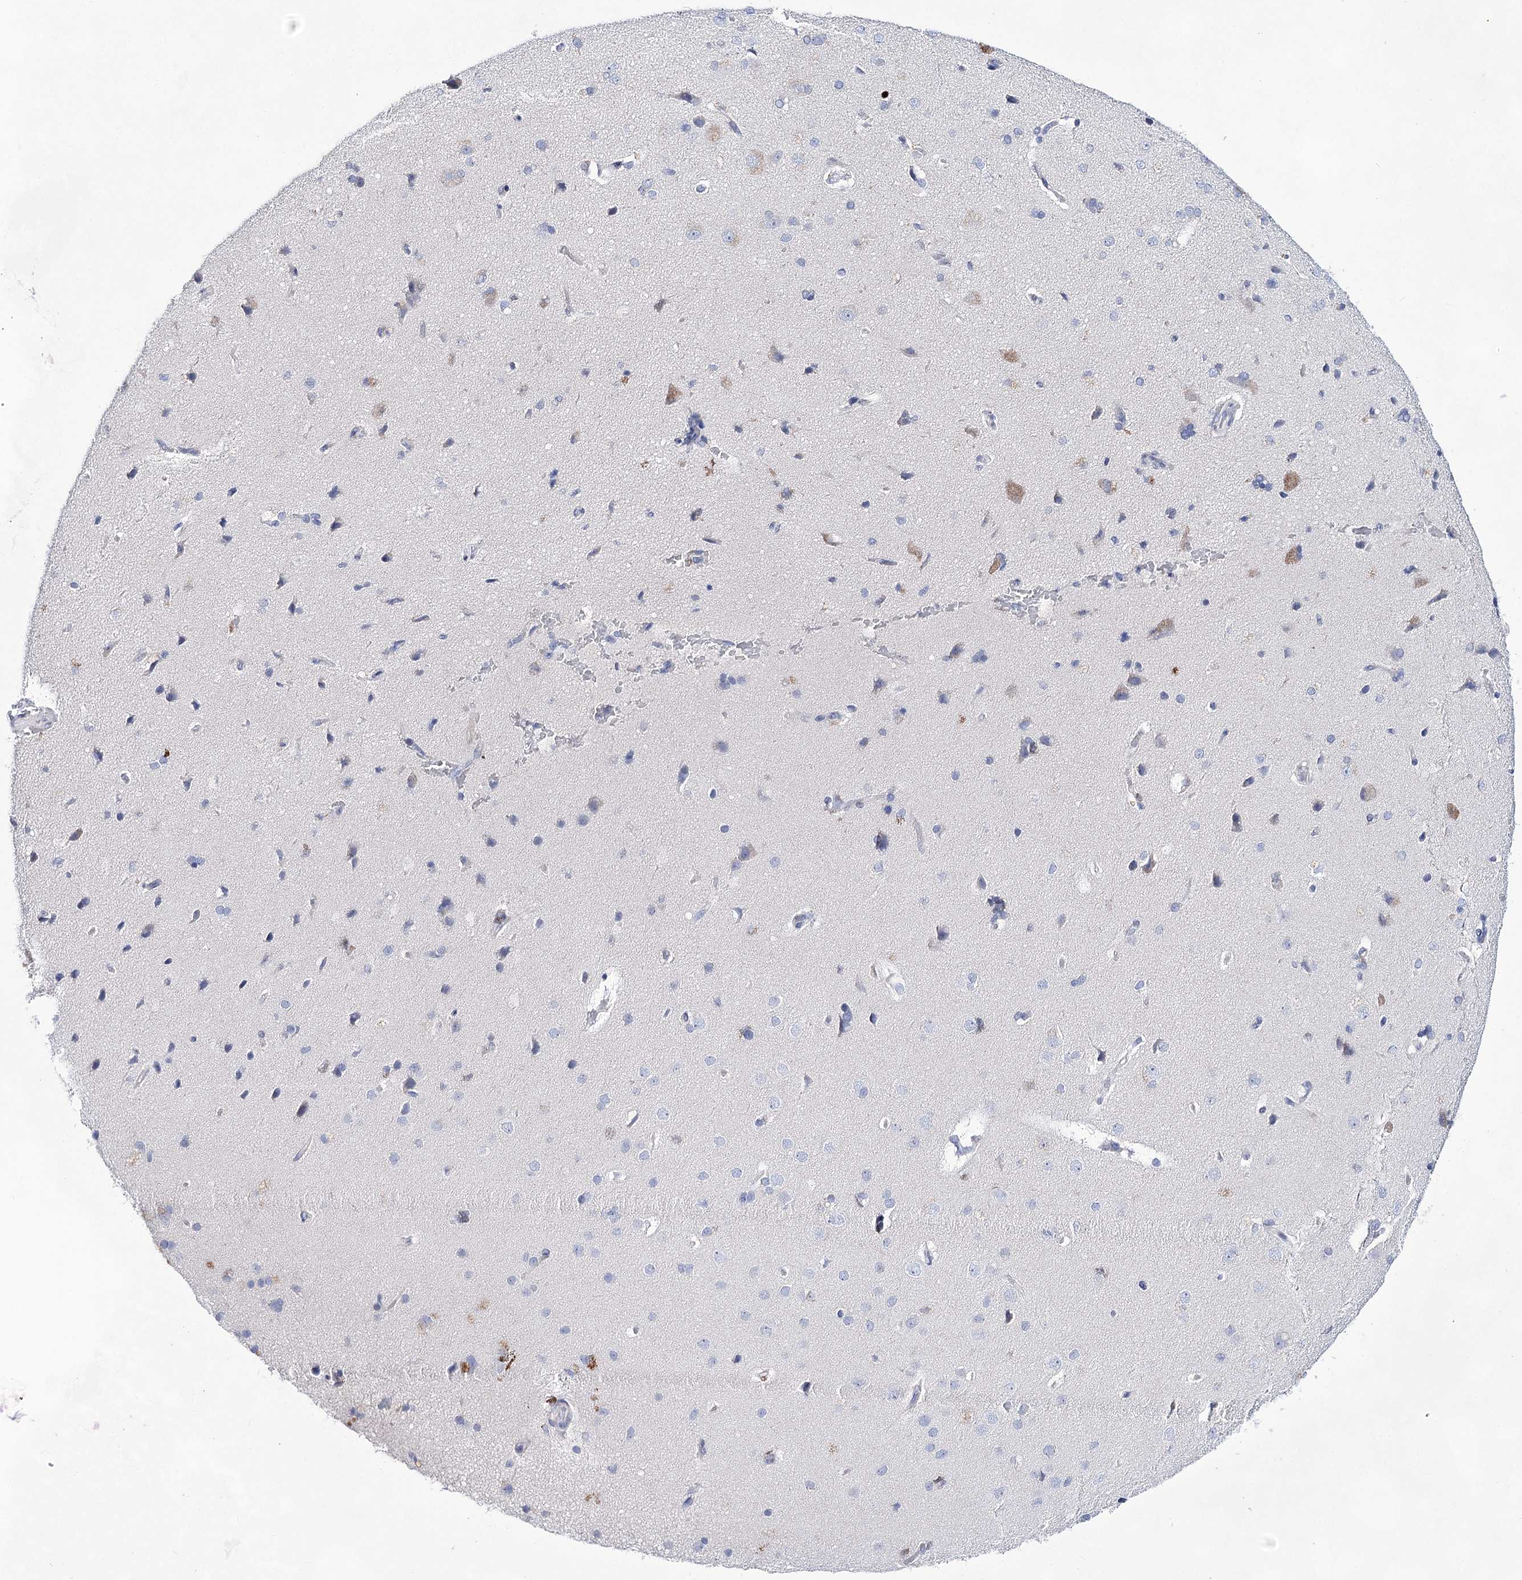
{"staining": {"intensity": "negative", "quantity": "none", "location": "none"}, "tissue": "cerebral cortex", "cell_type": "Endothelial cells", "image_type": "normal", "snomed": [{"axis": "morphology", "description": "Normal tissue, NOS"}, {"axis": "topography", "description": "Cerebral cortex"}], "caption": "A micrograph of human cerebral cortex is negative for staining in endothelial cells.", "gene": "UGDH", "patient": {"sex": "male", "age": 62}}